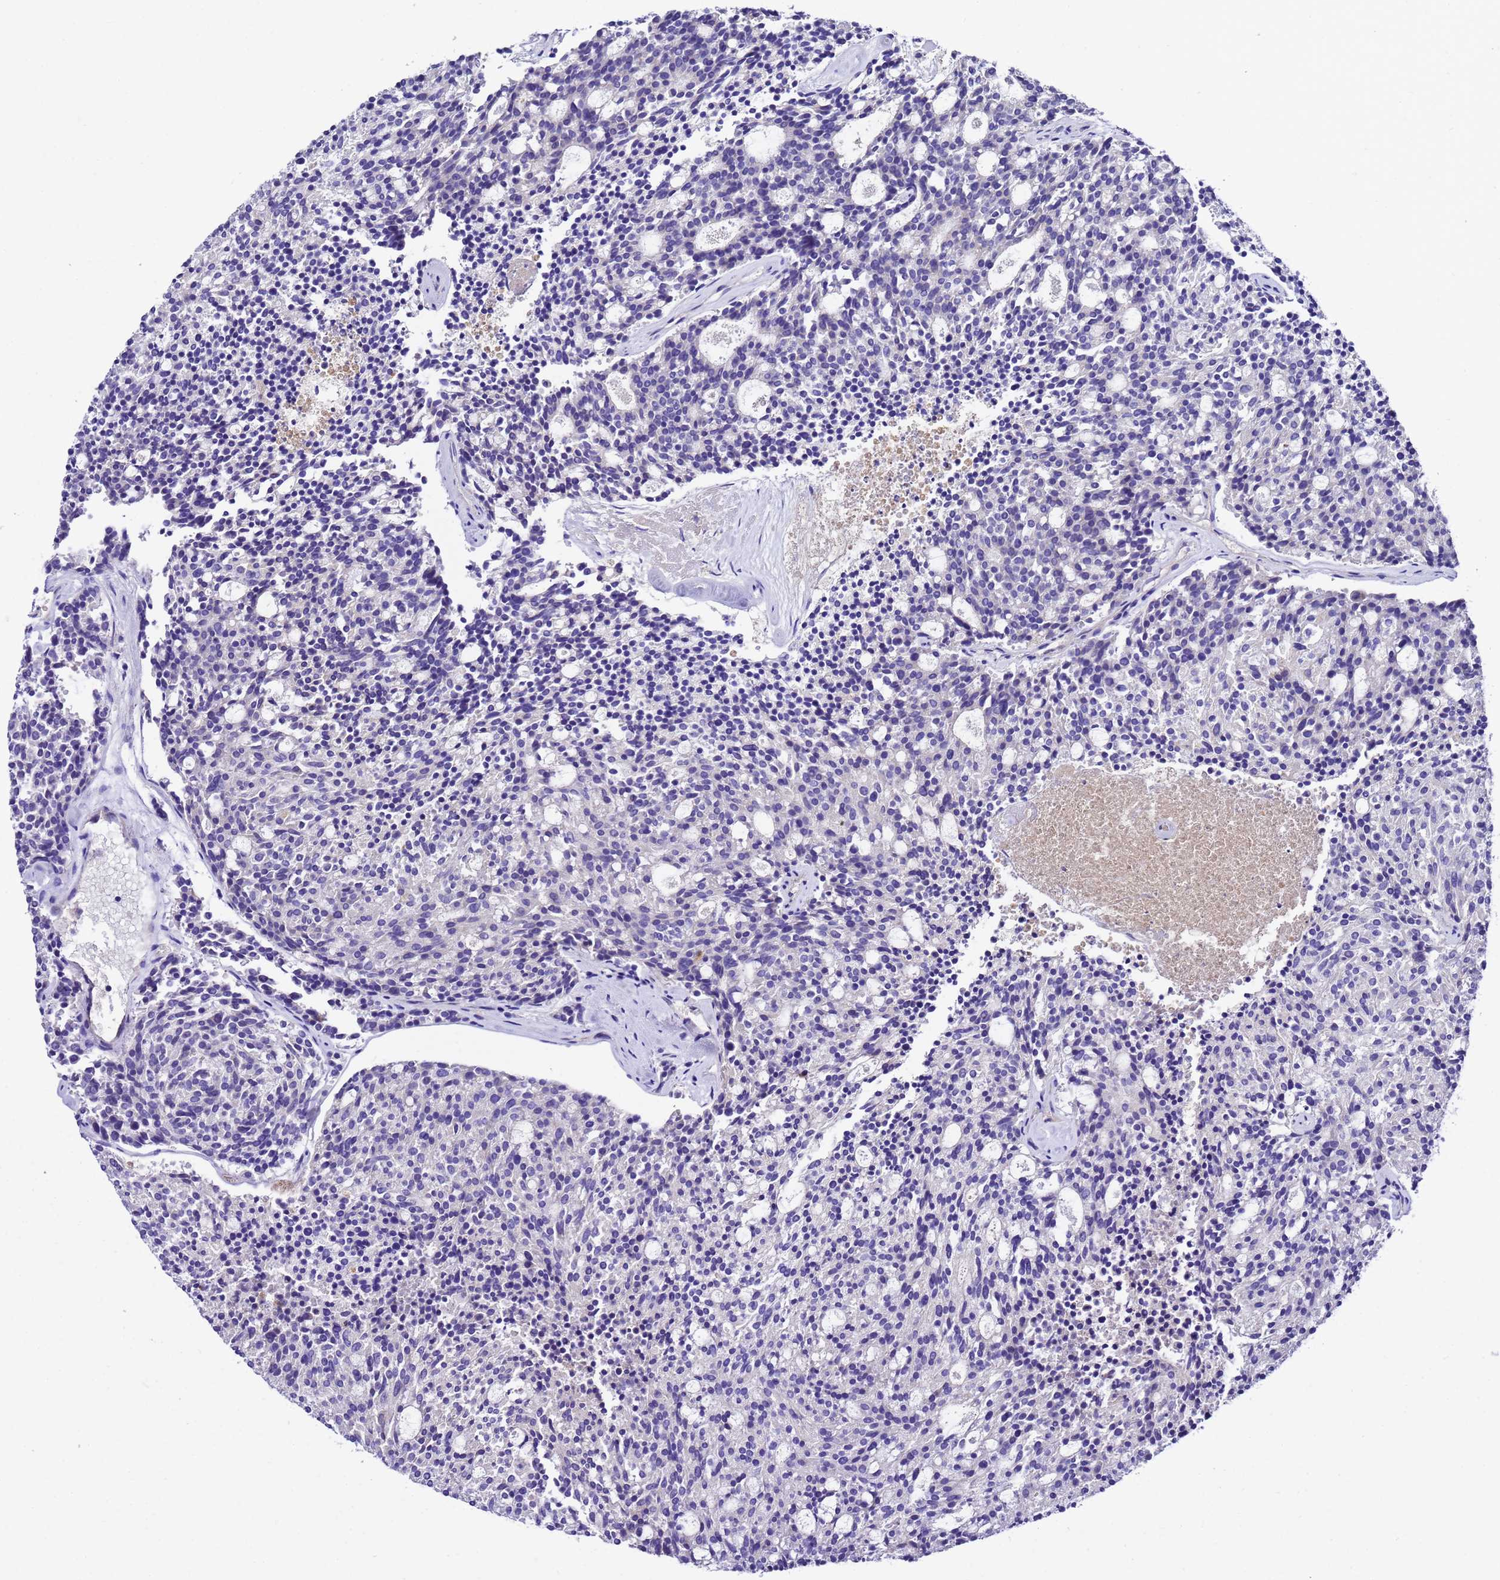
{"staining": {"intensity": "negative", "quantity": "none", "location": "none"}, "tissue": "carcinoid", "cell_type": "Tumor cells", "image_type": "cancer", "snomed": [{"axis": "morphology", "description": "Carcinoid, malignant, NOS"}, {"axis": "topography", "description": "Pancreas"}], "caption": "Malignant carcinoid stained for a protein using immunohistochemistry (IHC) exhibits no staining tumor cells.", "gene": "UGT2A1", "patient": {"sex": "female", "age": 54}}